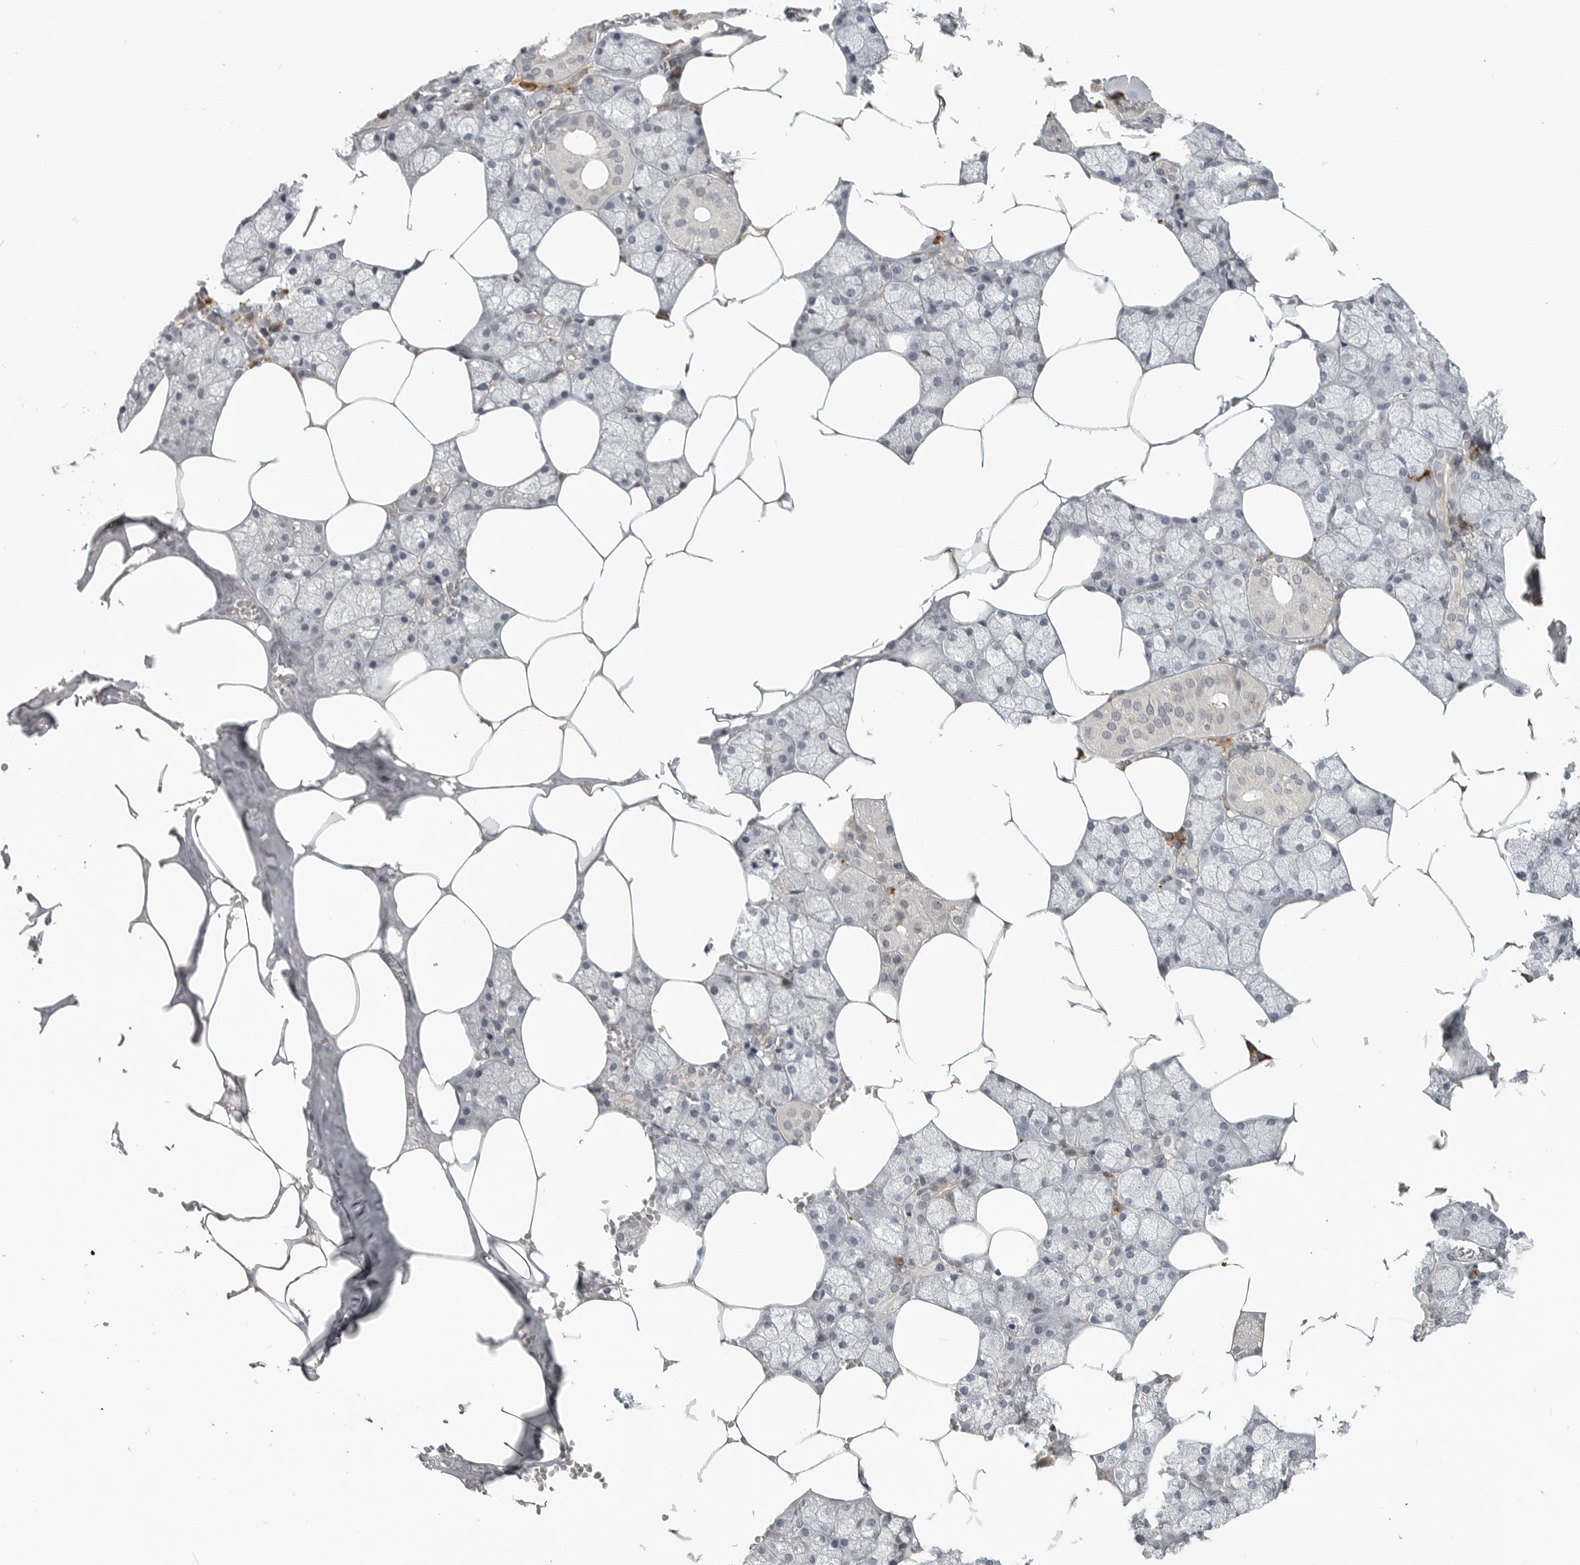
{"staining": {"intensity": "negative", "quantity": "none", "location": "none"}, "tissue": "salivary gland", "cell_type": "Glandular cells", "image_type": "normal", "snomed": [{"axis": "morphology", "description": "Normal tissue, NOS"}, {"axis": "topography", "description": "Salivary gland"}], "caption": "The histopathology image exhibits no staining of glandular cells in benign salivary gland. (DAB immunohistochemistry (IHC) visualized using brightfield microscopy, high magnification).", "gene": "CEP295NL", "patient": {"sex": "male", "age": 62}}